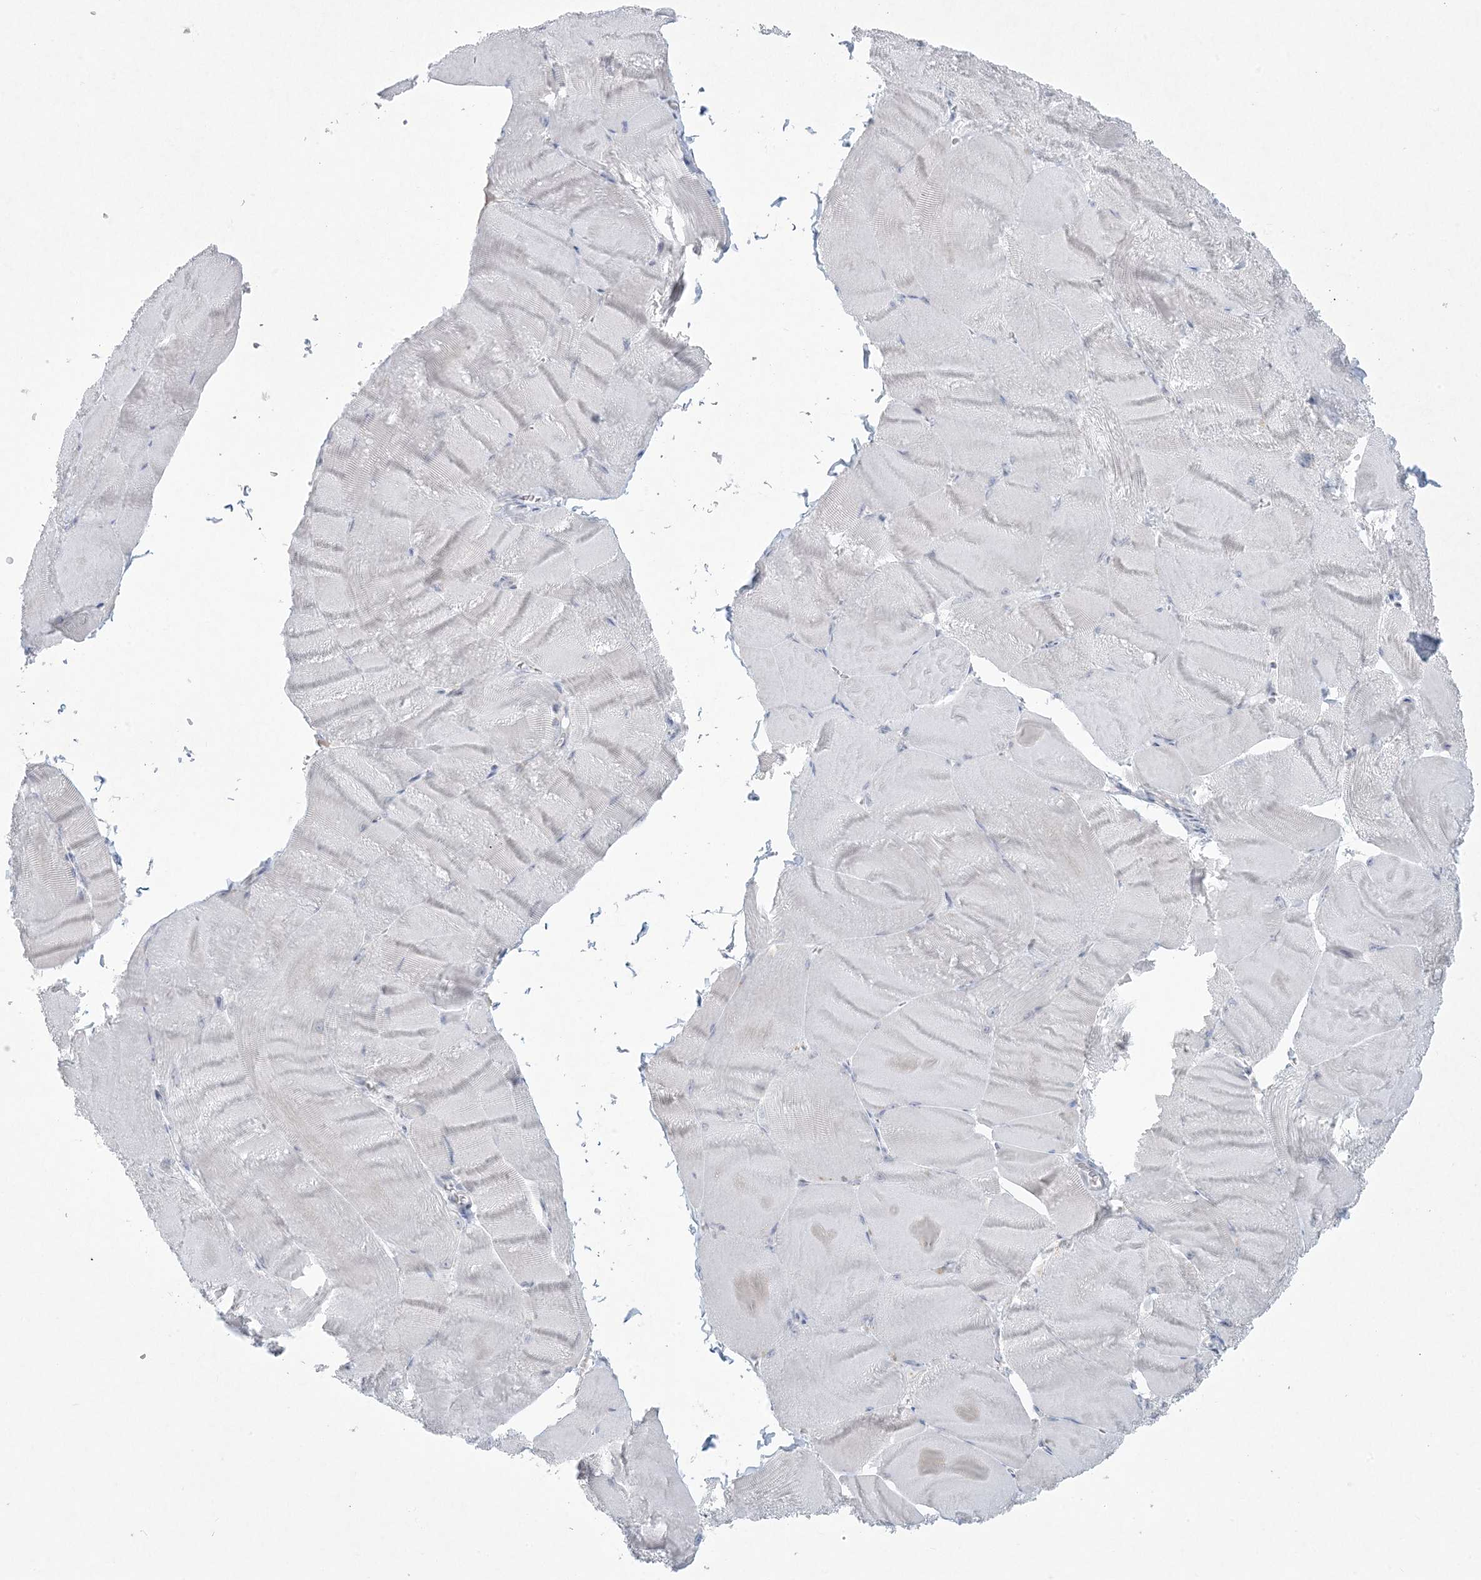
{"staining": {"intensity": "negative", "quantity": "none", "location": "none"}, "tissue": "skeletal muscle", "cell_type": "Myocytes", "image_type": "normal", "snomed": [{"axis": "morphology", "description": "Normal tissue, NOS"}, {"axis": "morphology", "description": "Basal cell carcinoma"}, {"axis": "topography", "description": "Skeletal muscle"}], "caption": "IHC of unremarkable skeletal muscle shows no positivity in myocytes.", "gene": "HOMEZ", "patient": {"sex": "female", "age": 64}}